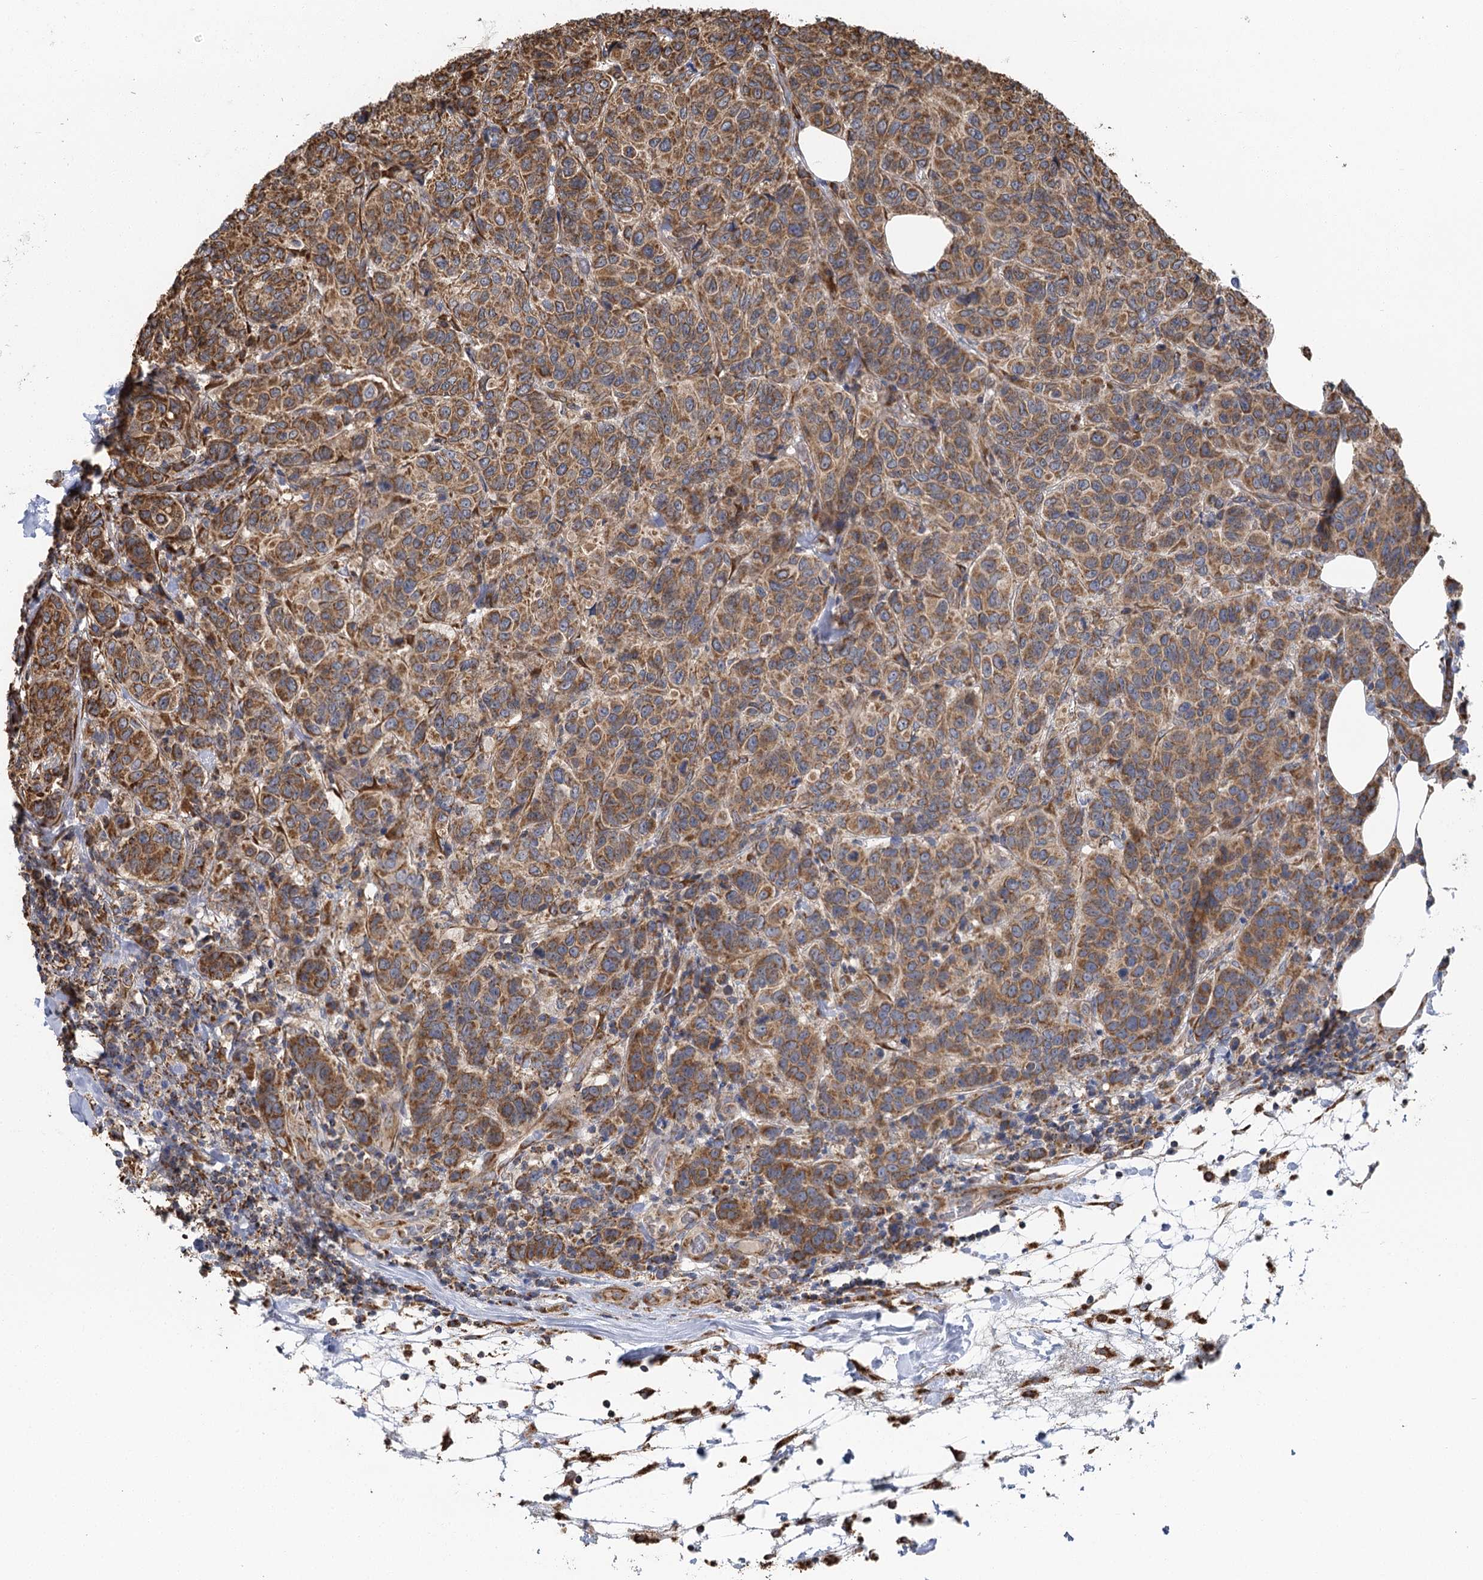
{"staining": {"intensity": "moderate", "quantity": ">75%", "location": "cytoplasmic/membranous"}, "tissue": "breast cancer", "cell_type": "Tumor cells", "image_type": "cancer", "snomed": [{"axis": "morphology", "description": "Duct carcinoma"}, {"axis": "topography", "description": "Breast"}], "caption": "The photomicrograph displays immunohistochemical staining of invasive ductal carcinoma (breast). There is moderate cytoplasmic/membranous positivity is seen in about >75% of tumor cells.", "gene": "IL11RA", "patient": {"sex": "female", "age": 55}}